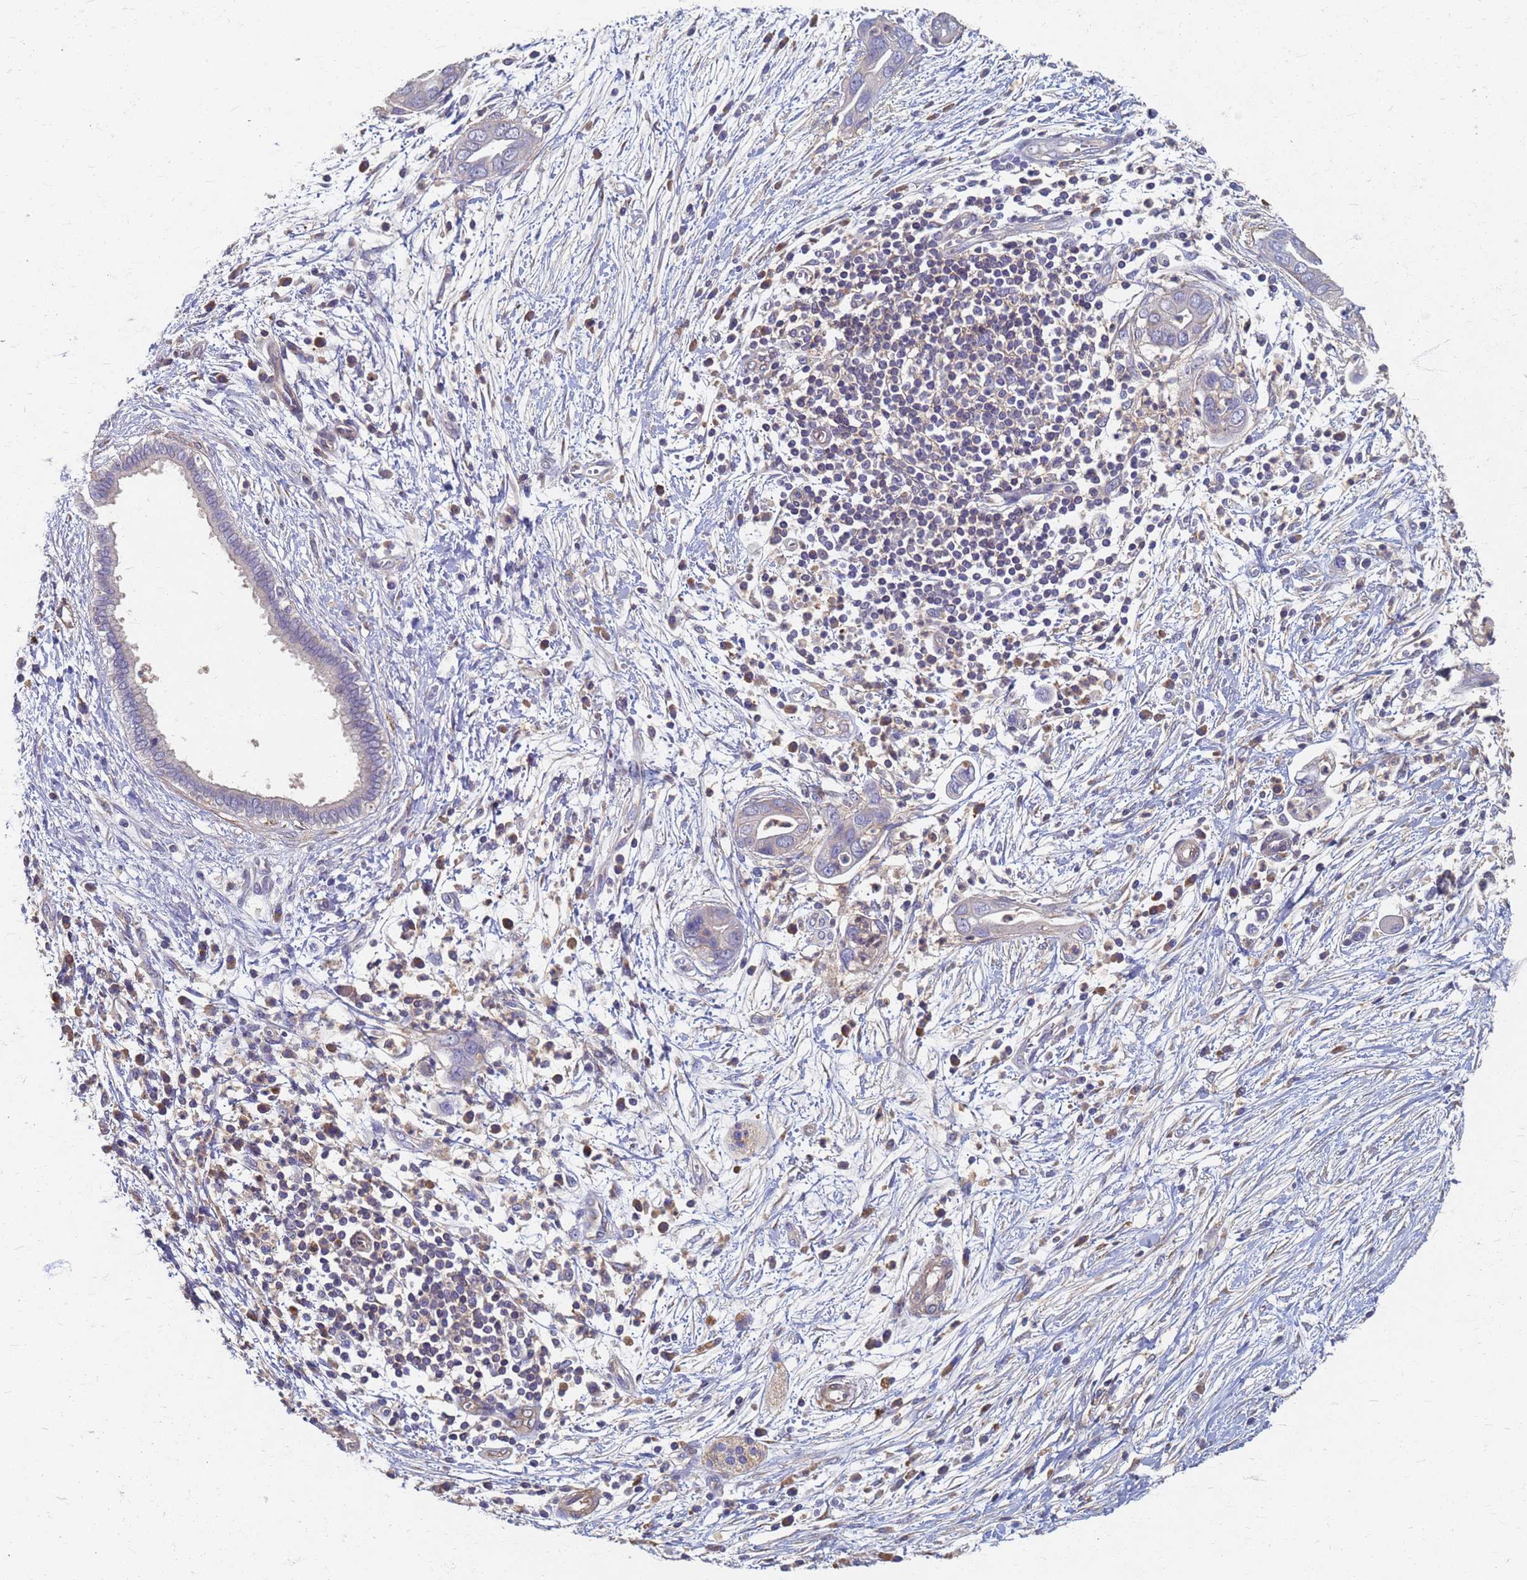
{"staining": {"intensity": "negative", "quantity": "none", "location": "none"}, "tissue": "pancreatic cancer", "cell_type": "Tumor cells", "image_type": "cancer", "snomed": [{"axis": "morphology", "description": "Adenocarcinoma, NOS"}, {"axis": "topography", "description": "Pancreas"}], "caption": "High power microscopy micrograph of an IHC image of adenocarcinoma (pancreatic), revealing no significant expression in tumor cells.", "gene": "KRCC1", "patient": {"sex": "male", "age": 75}}